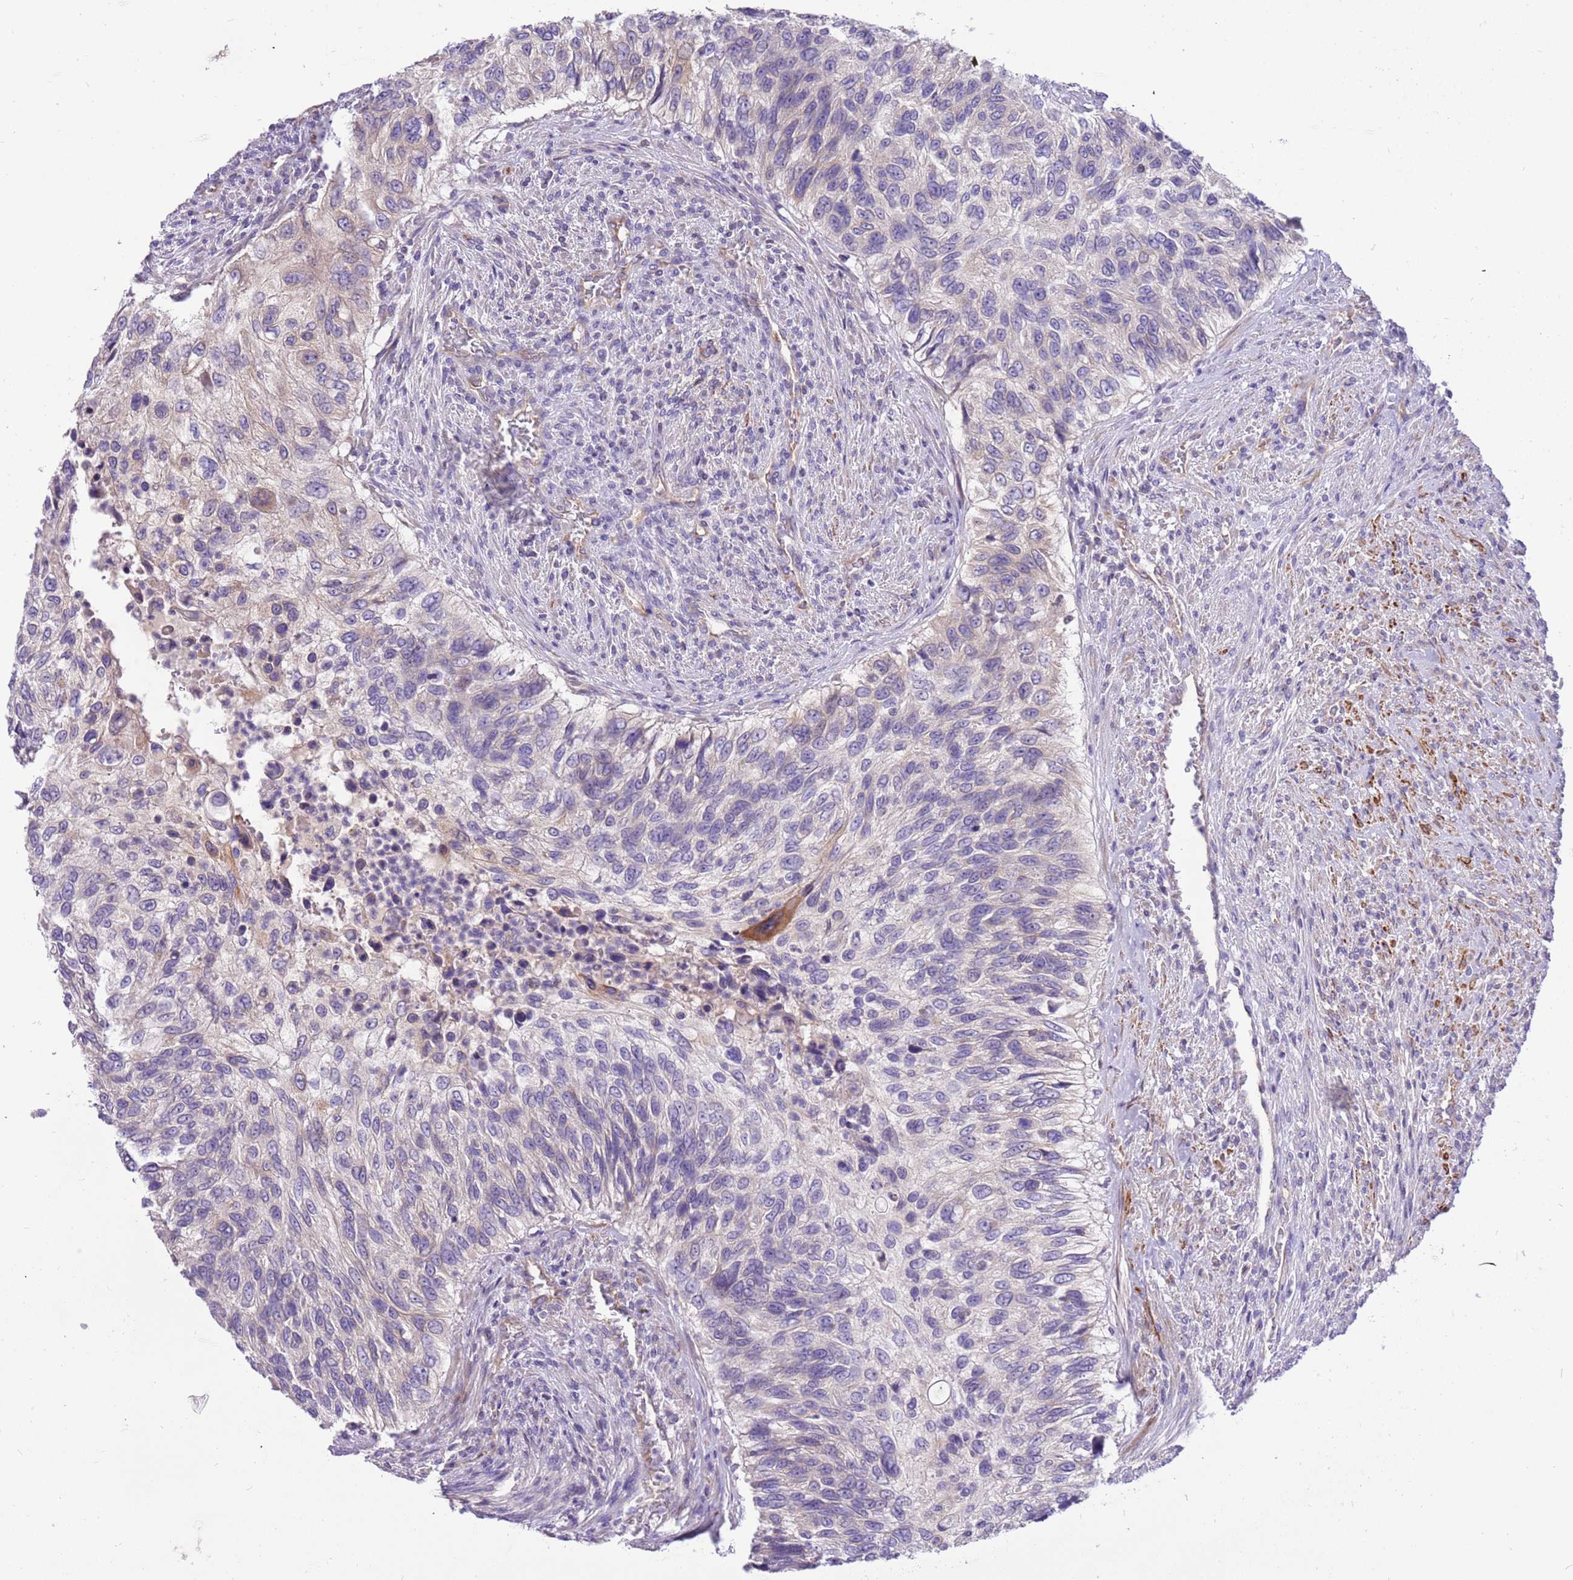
{"staining": {"intensity": "weak", "quantity": "<25%", "location": "cytoplasmic/membranous"}, "tissue": "urothelial cancer", "cell_type": "Tumor cells", "image_type": "cancer", "snomed": [{"axis": "morphology", "description": "Urothelial carcinoma, High grade"}, {"axis": "topography", "description": "Urinary bladder"}], "caption": "Immunohistochemistry histopathology image of neoplastic tissue: human urothelial cancer stained with DAB demonstrates no significant protein staining in tumor cells.", "gene": "GLCE", "patient": {"sex": "female", "age": 60}}